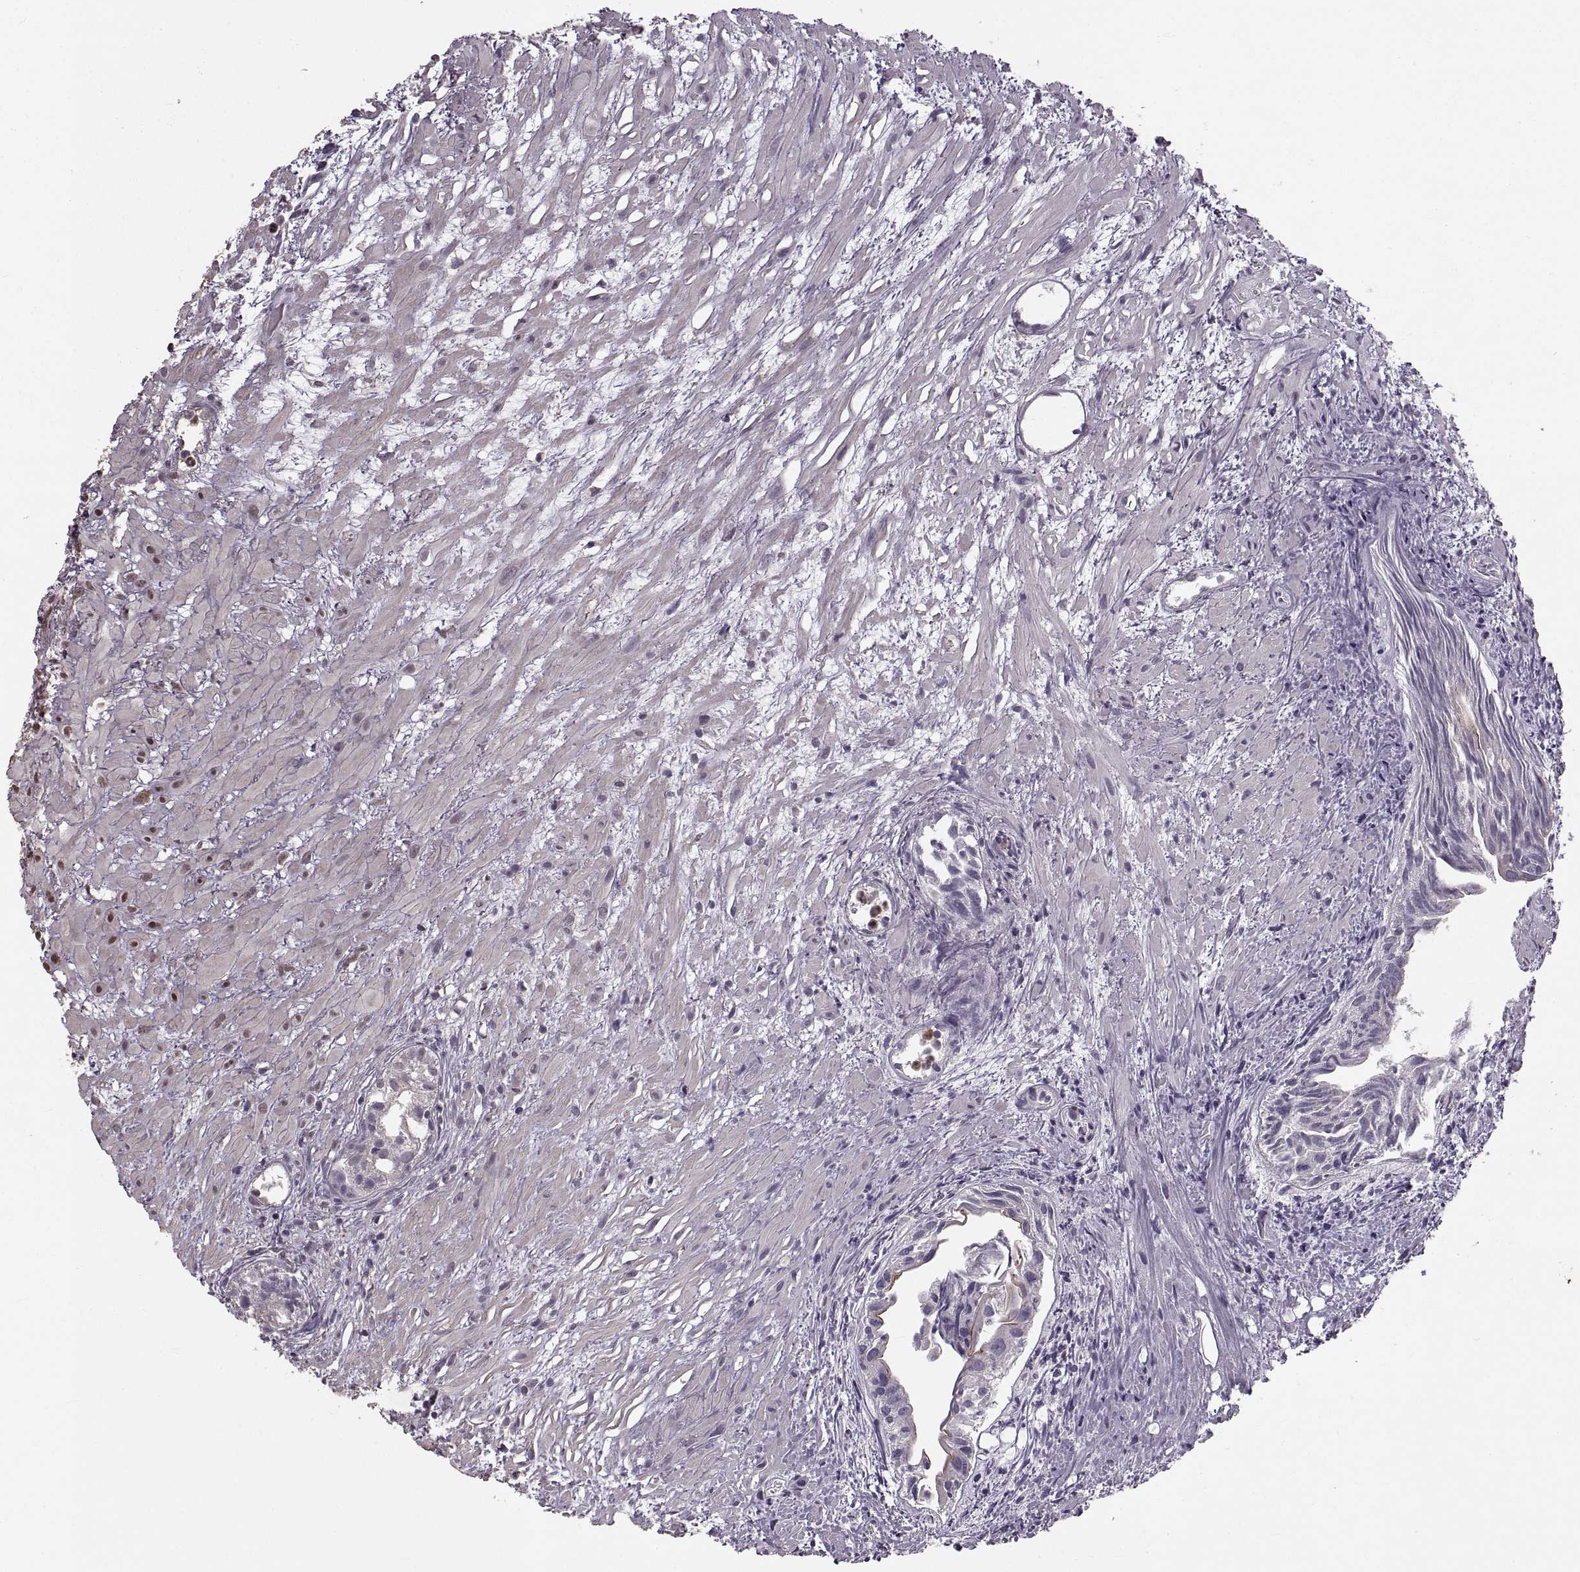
{"staining": {"intensity": "negative", "quantity": "none", "location": "none"}, "tissue": "prostate cancer", "cell_type": "Tumor cells", "image_type": "cancer", "snomed": [{"axis": "morphology", "description": "Adenocarcinoma, High grade"}, {"axis": "topography", "description": "Prostate"}], "caption": "Tumor cells show no significant protein expression in prostate high-grade adenocarcinoma.", "gene": "PALS1", "patient": {"sex": "male", "age": 79}}